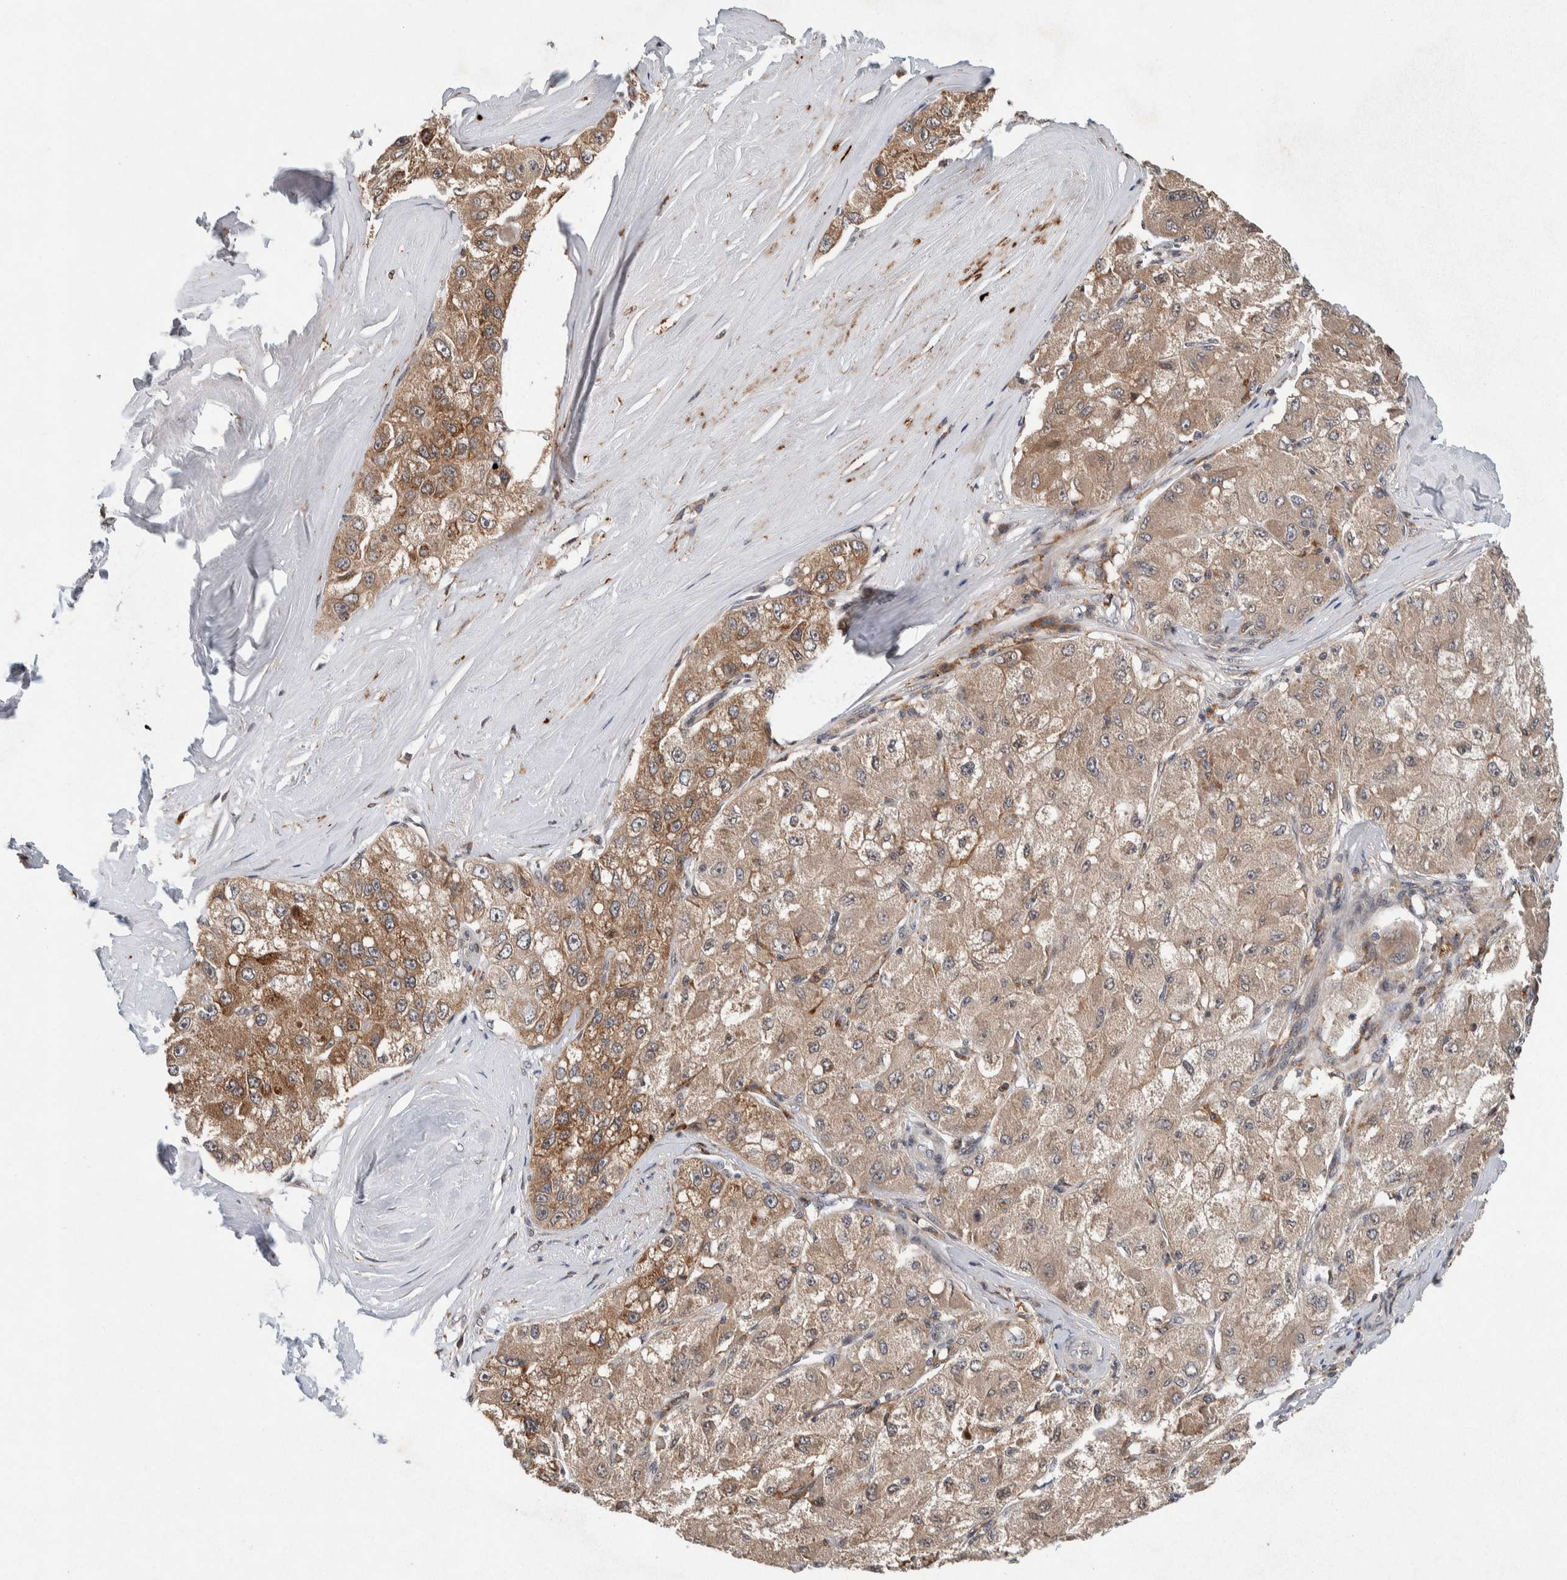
{"staining": {"intensity": "weak", "quantity": ">75%", "location": "cytoplasmic/membranous"}, "tissue": "liver cancer", "cell_type": "Tumor cells", "image_type": "cancer", "snomed": [{"axis": "morphology", "description": "Carcinoma, Hepatocellular, NOS"}, {"axis": "topography", "description": "Liver"}], "caption": "High-magnification brightfield microscopy of hepatocellular carcinoma (liver) stained with DAB (3,3'-diaminobenzidine) (brown) and counterstained with hematoxylin (blue). tumor cells exhibit weak cytoplasmic/membranous staining is present in approximately>75% of cells.", "gene": "KCNK1", "patient": {"sex": "male", "age": 80}}